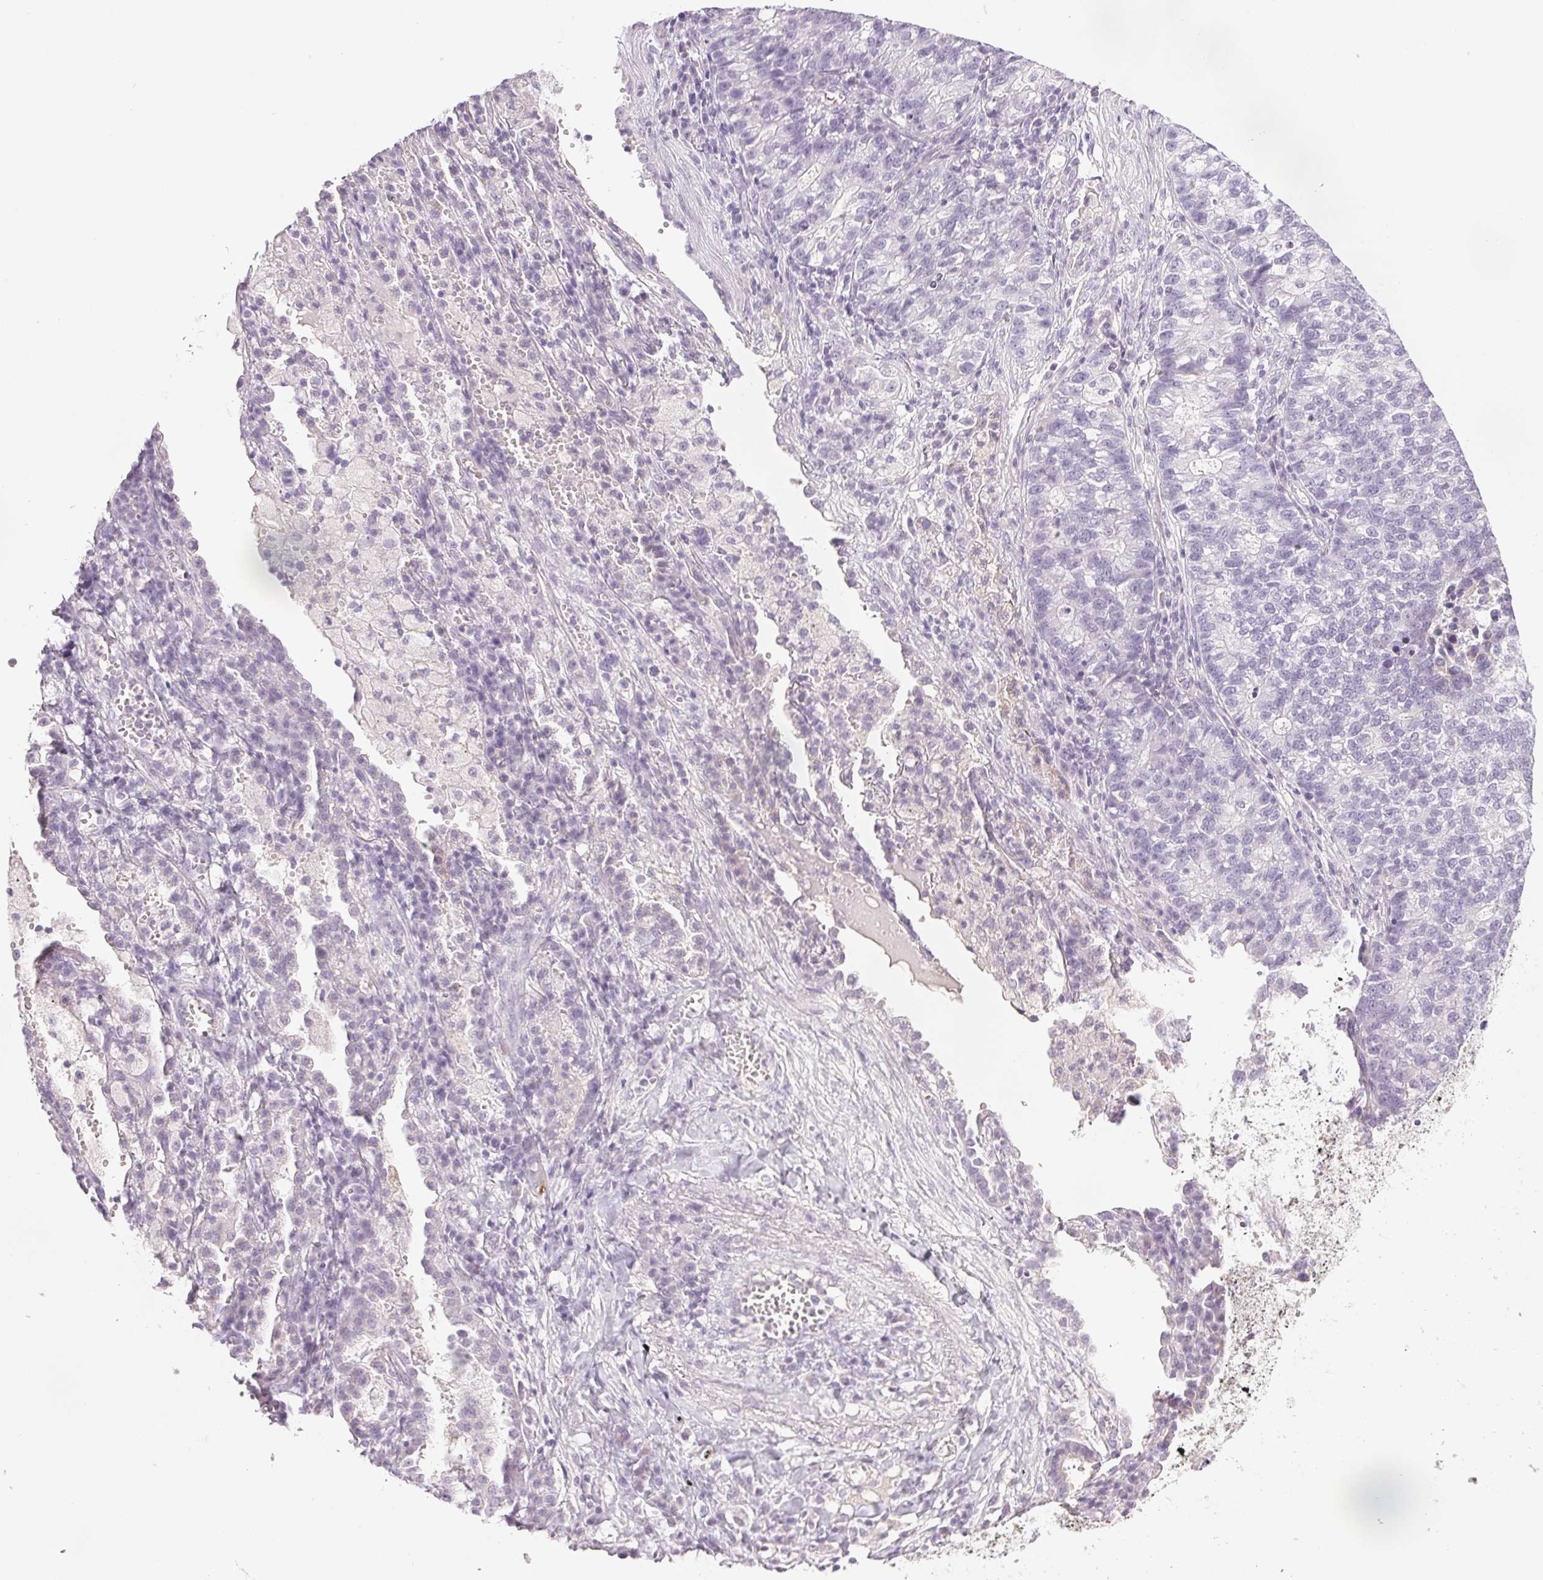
{"staining": {"intensity": "negative", "quantity": "none", "location": "none"}, "tissue": "lung cancer", "cell_type": "Tumor cells", "image_type": "cancer", "snomed": [{"axis": "morphology", "description": "Adenocarcinoma, NOS"}, {"axis": "topography", "description": "Lung"}], "caption": "The immunohistochemistry (IHC) micrograph has no significant staining in tumor cells of adenocarcinoma (lung) tissue.", "gene": "COL7A1", "patient": {"sex": "male", "age": 57}}